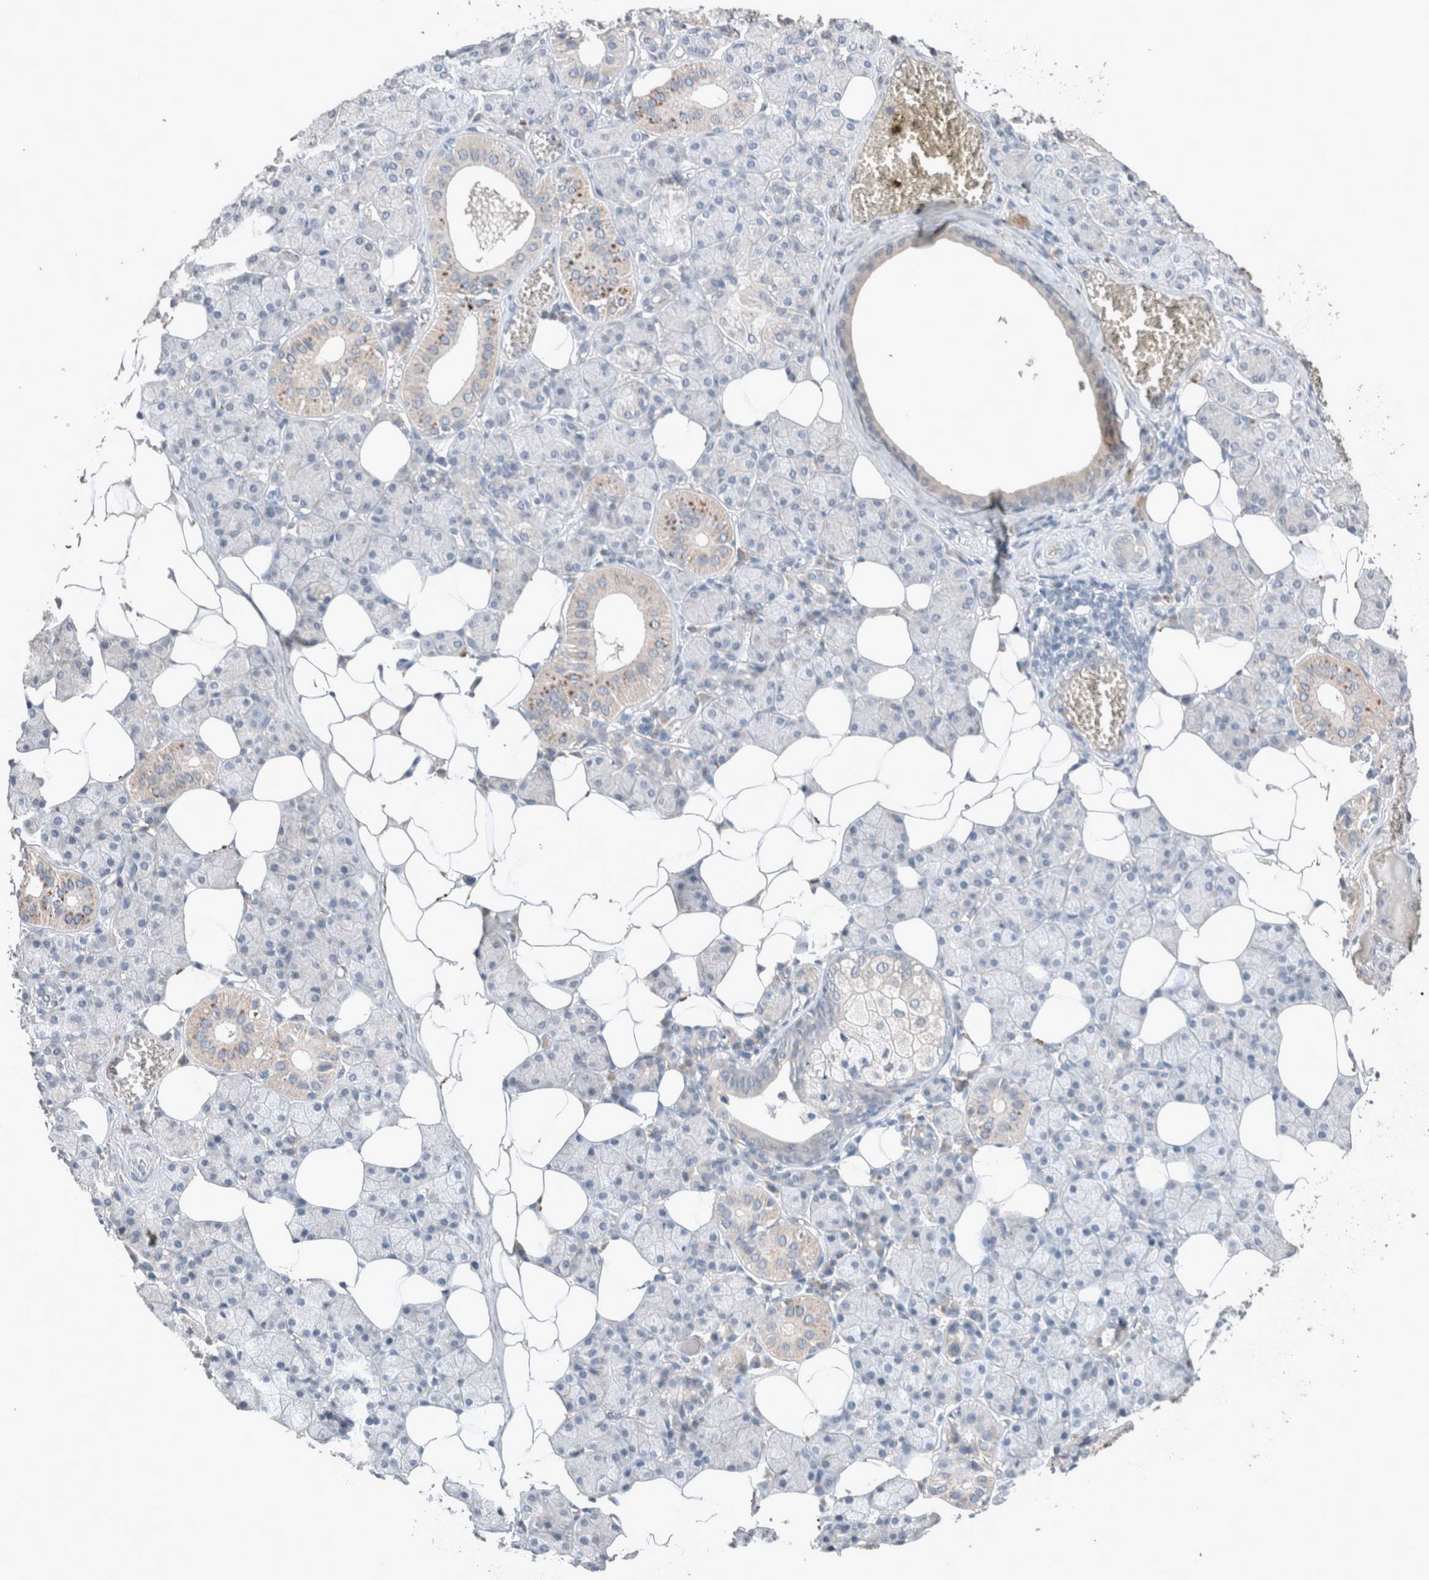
{"staining": {"intensity": "moderate", "quantity": "<25%", "location": "cytoplasmic/membranous"}, "tissue": "salivary gland", "cell_type": "Glandular cells", "image_type": "normal", "snomed": [{"axis": "morphology", "description": "Normal tissue, NOS"}, {"axis": "topography", "description": "Salivary gland"}], "caption": "Protein expression analysis of normal human salivary gland reveals moderate cytoplasmic/membranous positivity in approximately <25% of glandular cells. The staining is performed using DAB (3,3'-diaminobenzidine) brown chromogen to label protein expression. The nuclei are counter-stained blue using hematoxylin.", "gene": "UGCG", "patient": {"sex": "female", "age": 33}}